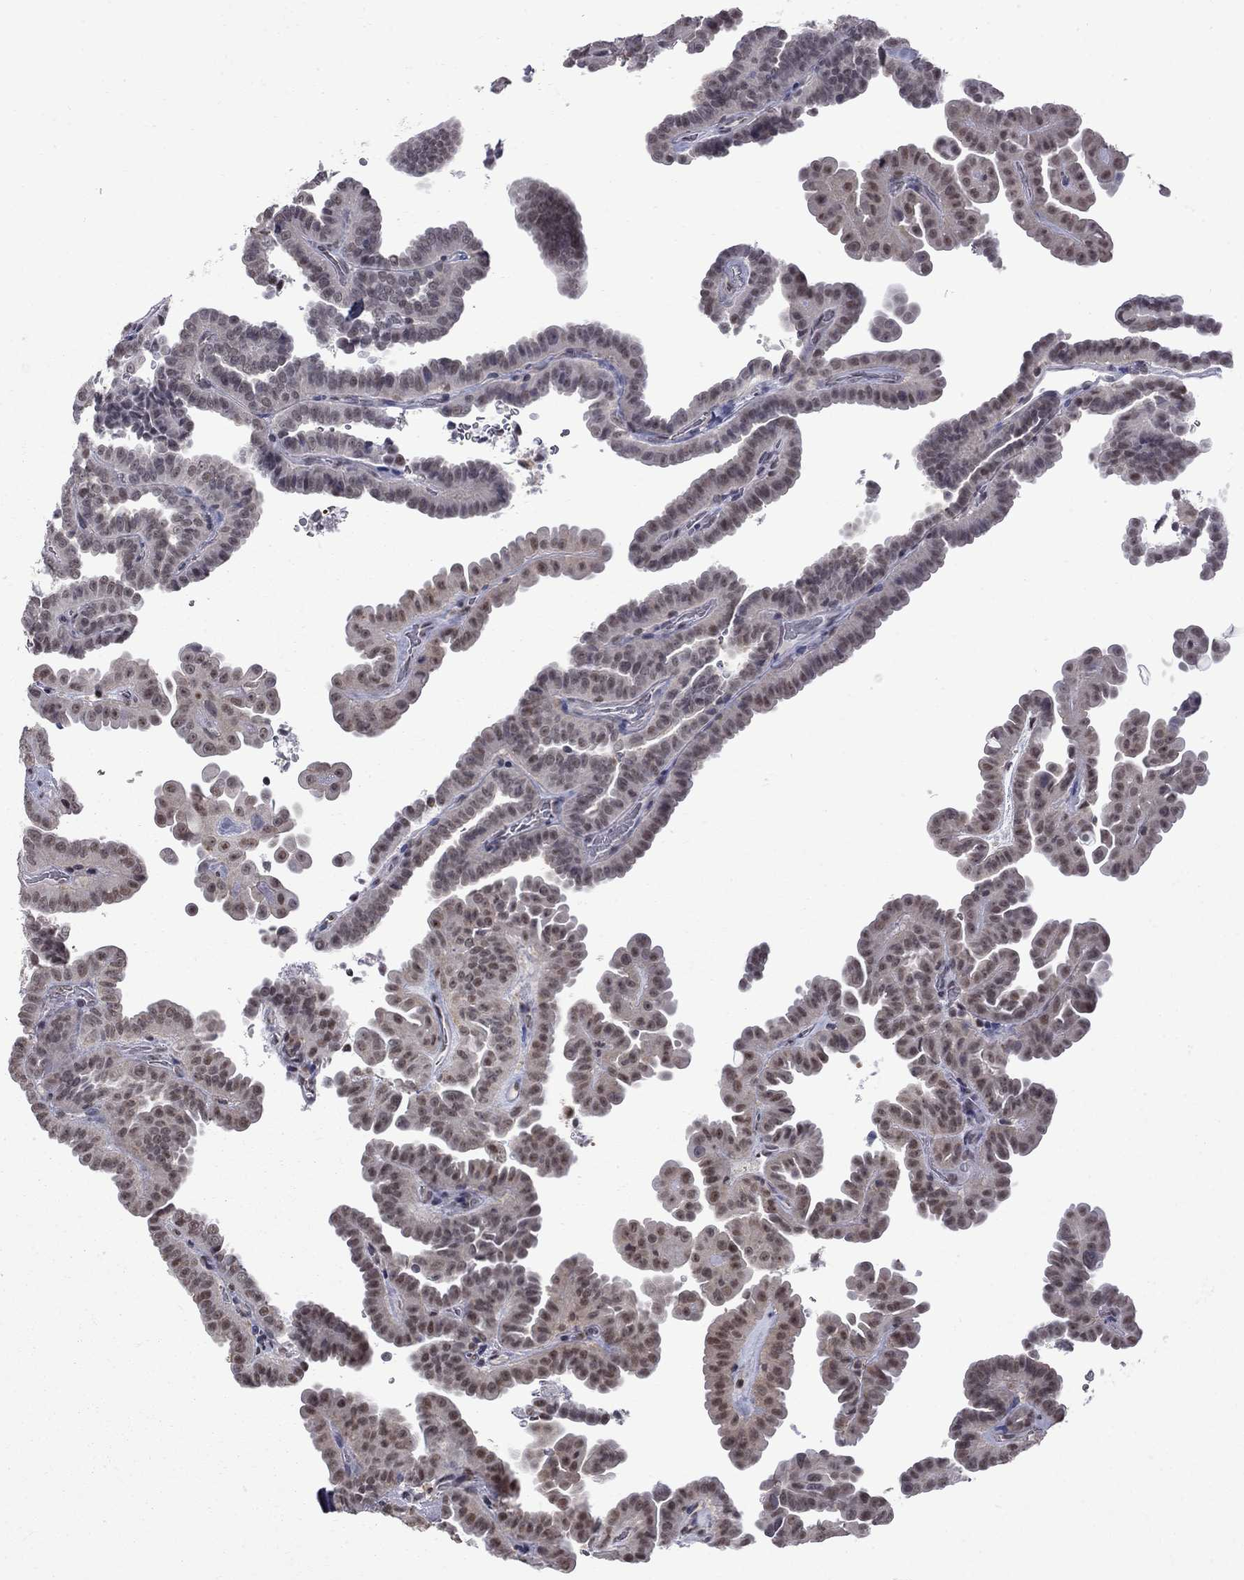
{"staining": {"intensity": "weak", "quantity": "<25%", "location": "cytoplasmic/membranous,nuclear"}, "tissue": "thyroid cancer", "cell_type": "Tumor cells", "image_type": "cancer", "snomed": [{"axis": "morphology", "description": "Papillary adenocarcinoma, NOS"}, {"axis": "topography", "description": "Thyroid gland"}], "caption": "Thyroid cancer (papillary adenocarcinoma) stained for a protein using immunohistochemistry demonstrates no positivity tumor cells.", "gene": "RFWD3", "patient": {"sex": "female", "age": 39}}